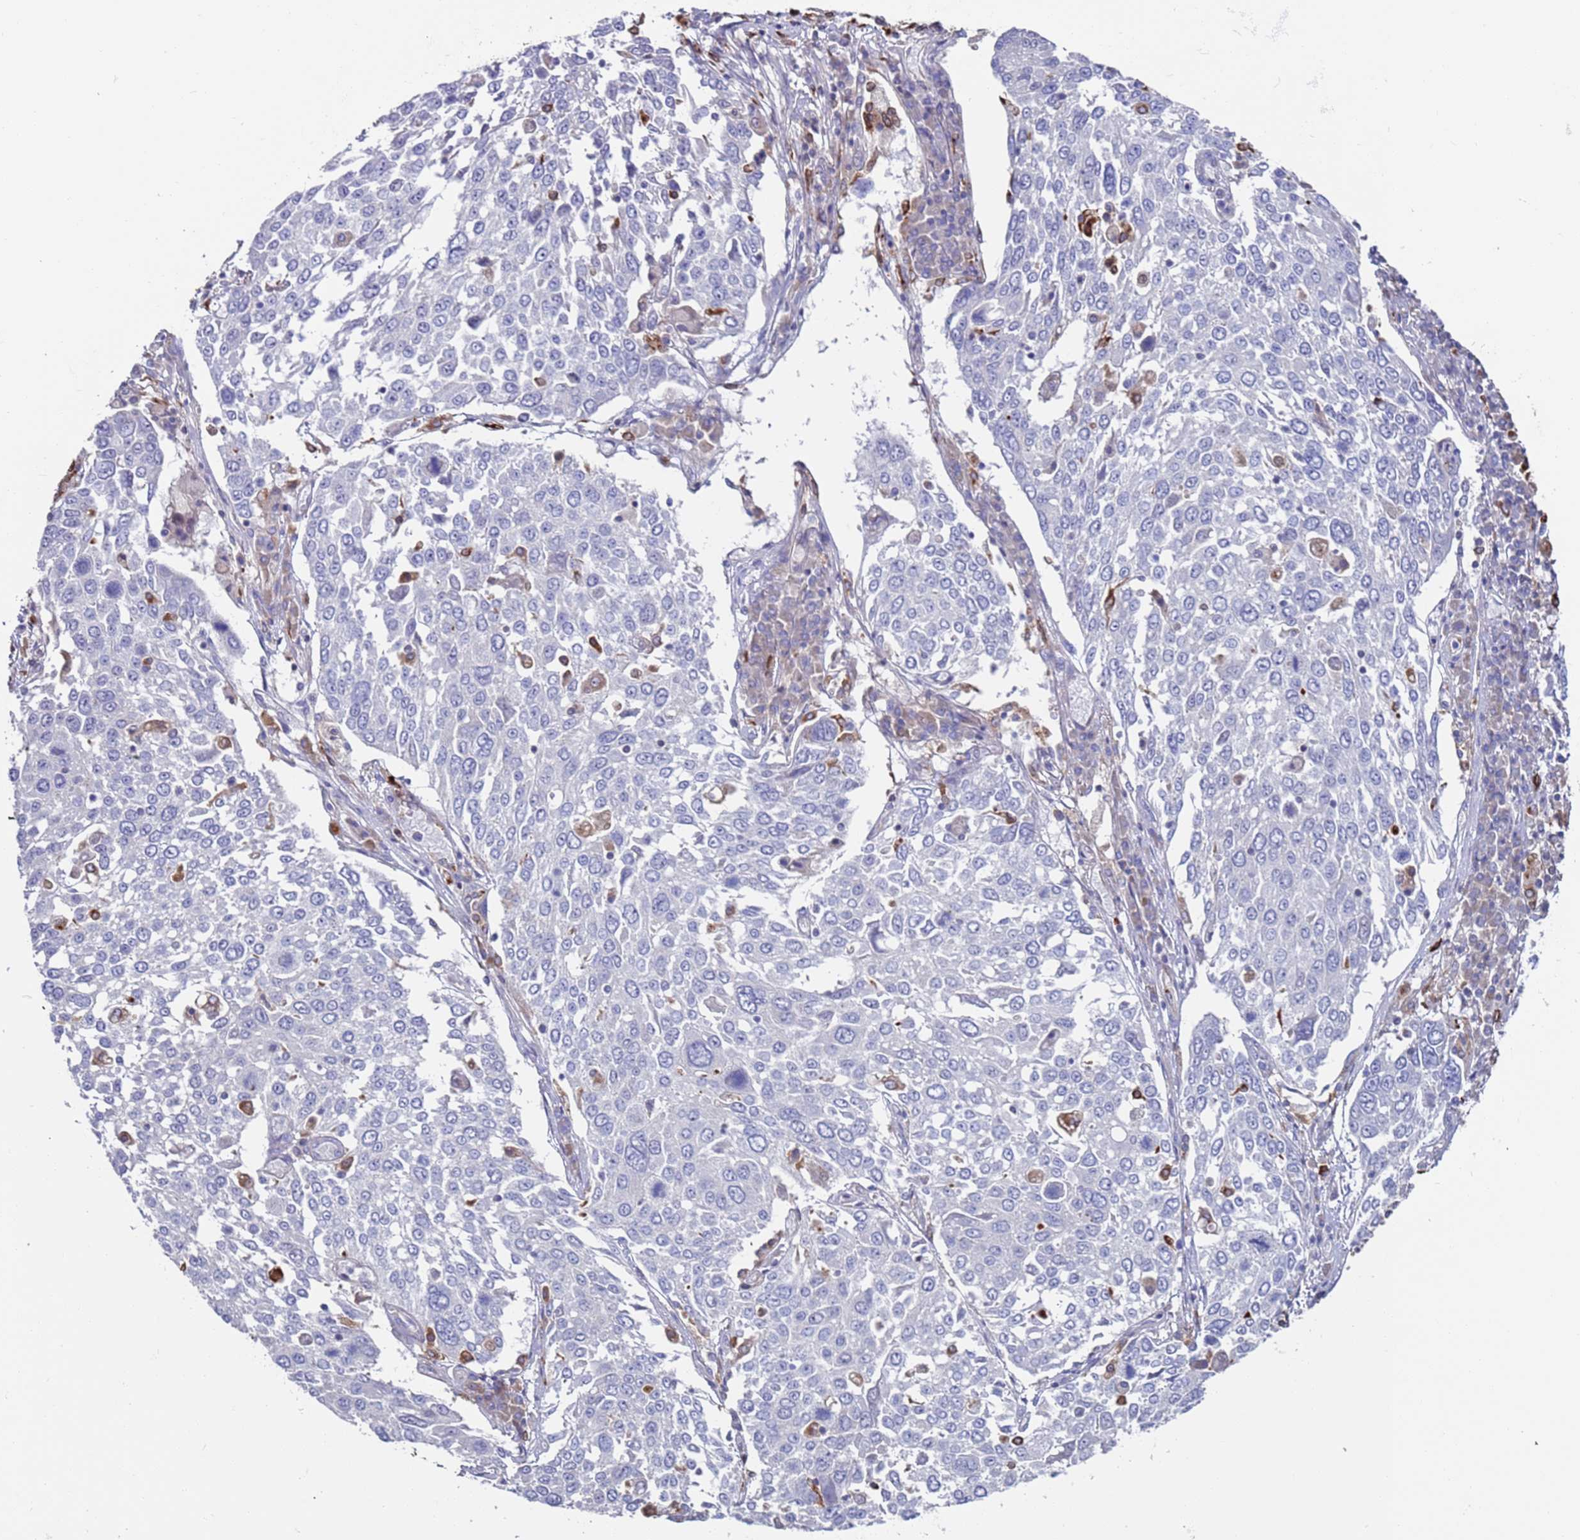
{"staining": {"intensity": "negative", "quantity": "none", "location": "none"}, "tissue": "lung cancer", "cell_type": "Tumor cells", "image_type": "cancer", "snomed": [{"axis": "morphology", "description": "Squamous cell carcinoma, NOS"}, {"axis": "topography", "description": "Lung"}], "caption": "Human lung squamous cell carcinoma stained for a protein using IHC exhibits no positivity in tumor cells.", "gene": "GREB1L", "patient": {"sex": "male", "age": 65}}